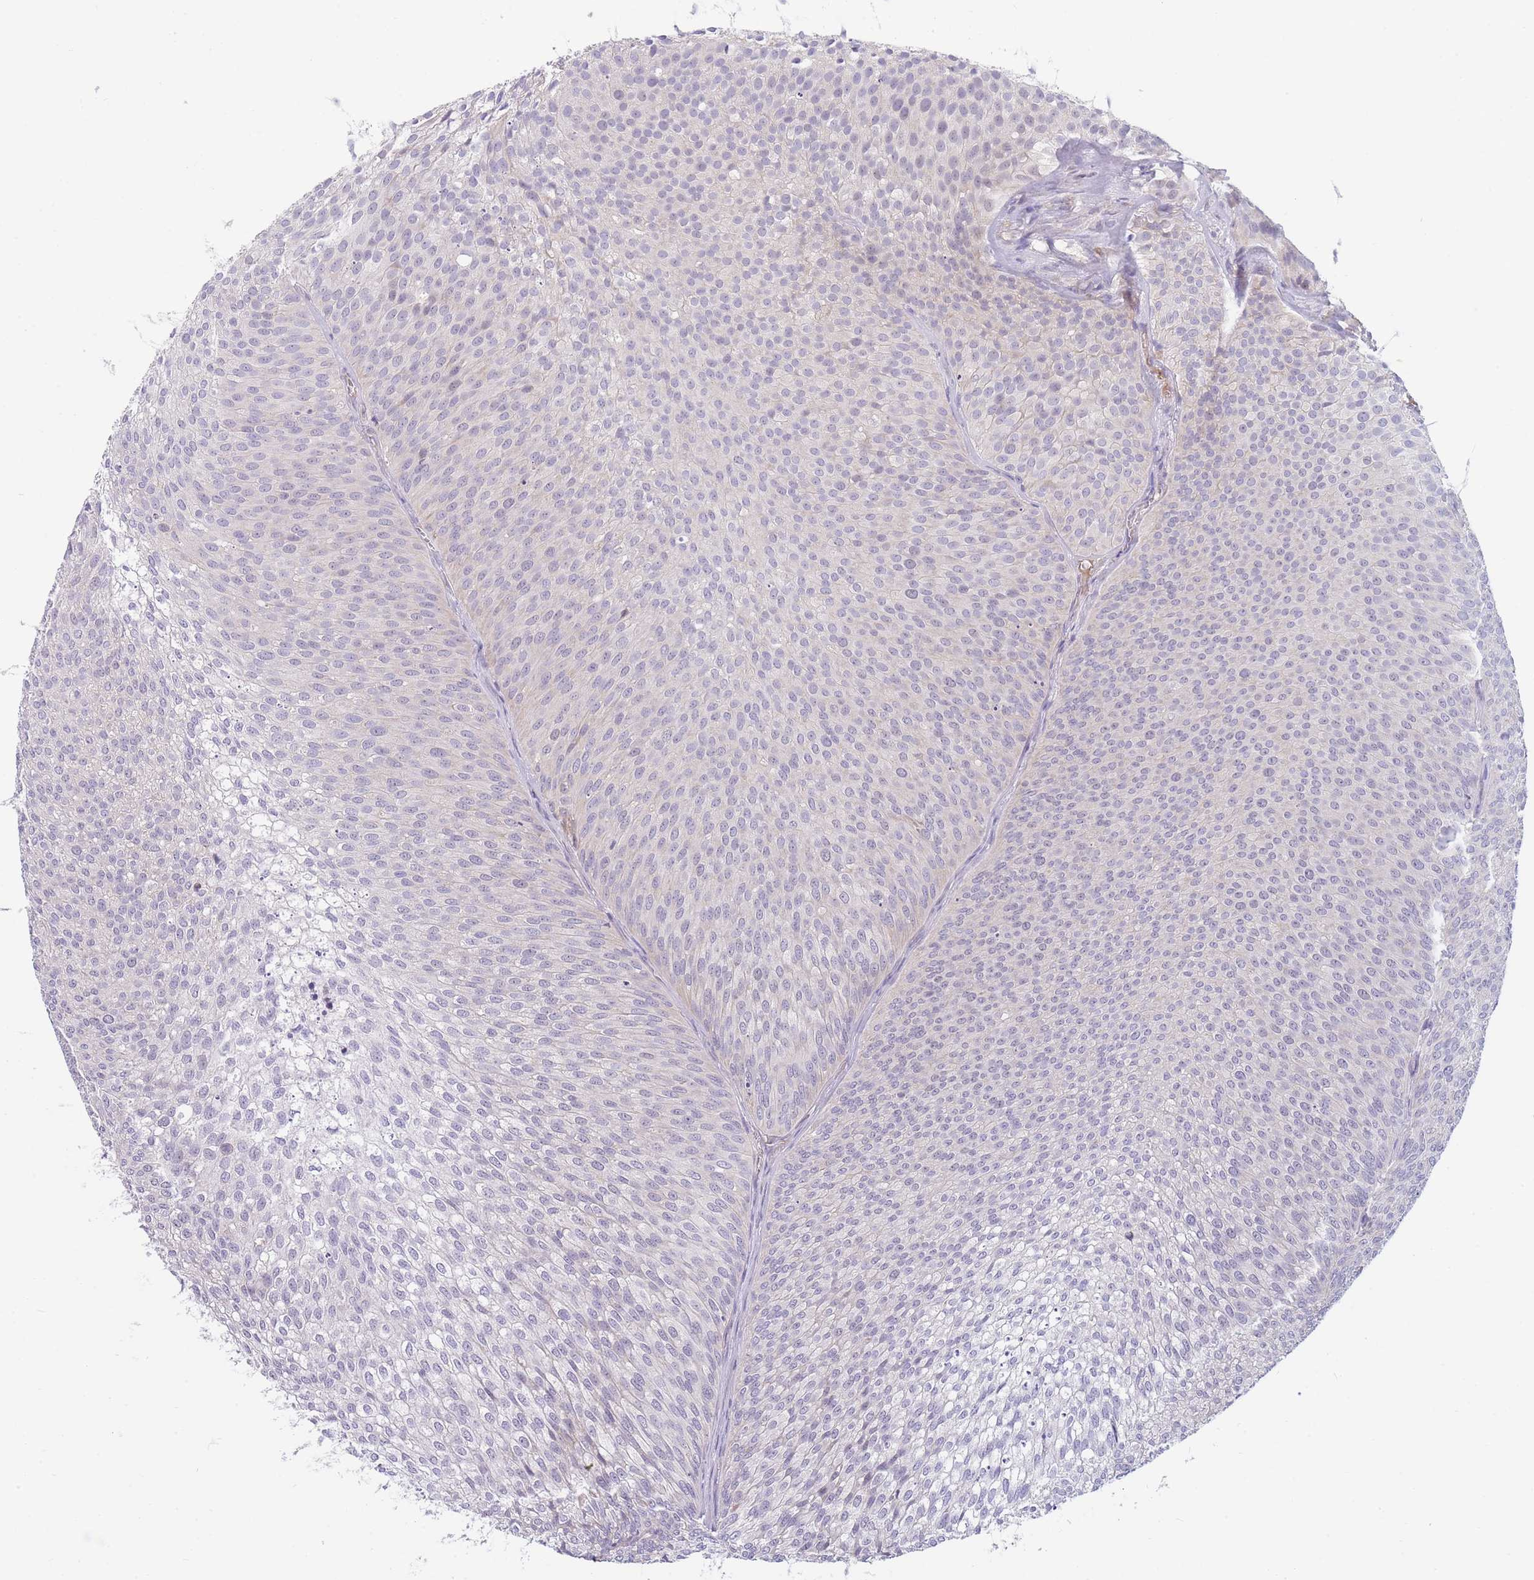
{"staining": {"intensity": "negative", "quantity": "none", "location": "none"}, "tissue": "urothelial cancer", "cell_type": "Tumor cells", "image_type": "cancer", "snomed": [{"axis": "morphology", "description": "Urothelial carcinoma, Low grade"}, {"axis": "topography", "description": "Urinary bladder"}], "caption": "Urothelial cancer was stained to show a protein in brown. There is no significant expression in tumor cells.", "gene": "NDUFAF6", "patient": {"sex": "male", "age": 91}}